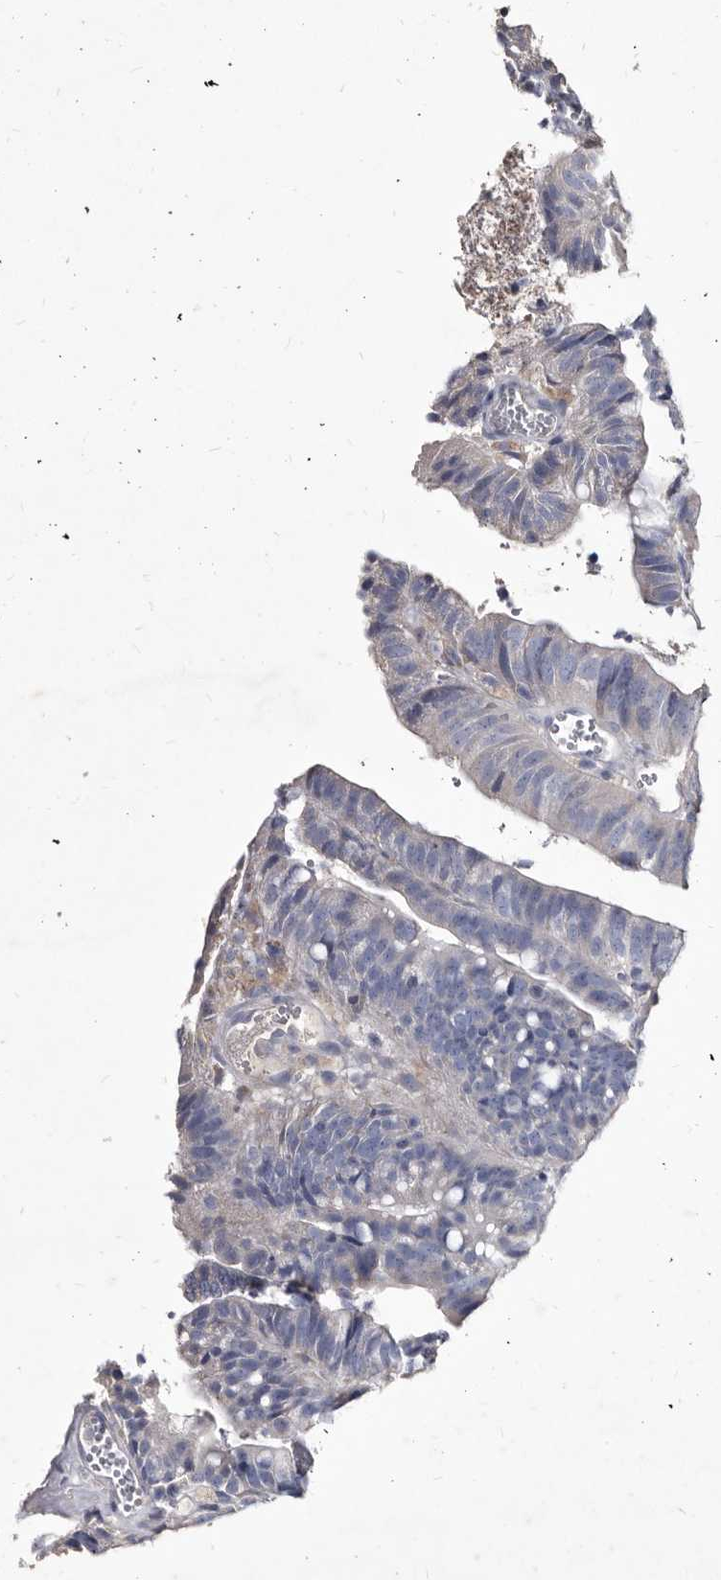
{"staining": {"intensity": "negative", "quantity": "none", "location": "none"}, "tissue": "colorectal cancer", "cell_type": "Tumor cells", "image_type": "cancer", "snomed": [{"axis": "morphology", "description": "Adenocarcinoma, NOS"}, {"axis": "topography", "description": "Colon"}], "caption": "An immunohistochemistry (IHC) histopathology image of colorectal cancer is shown. There is no staining in tumor cells of colorectal cancer. Brightfield microscopy of immunohistochemistry stained with DAB (brown) and hematoxylin (blue), captured at high magnification.", "gene": "SLC39A2", "patient": {"sex": "female", "age": 66}}